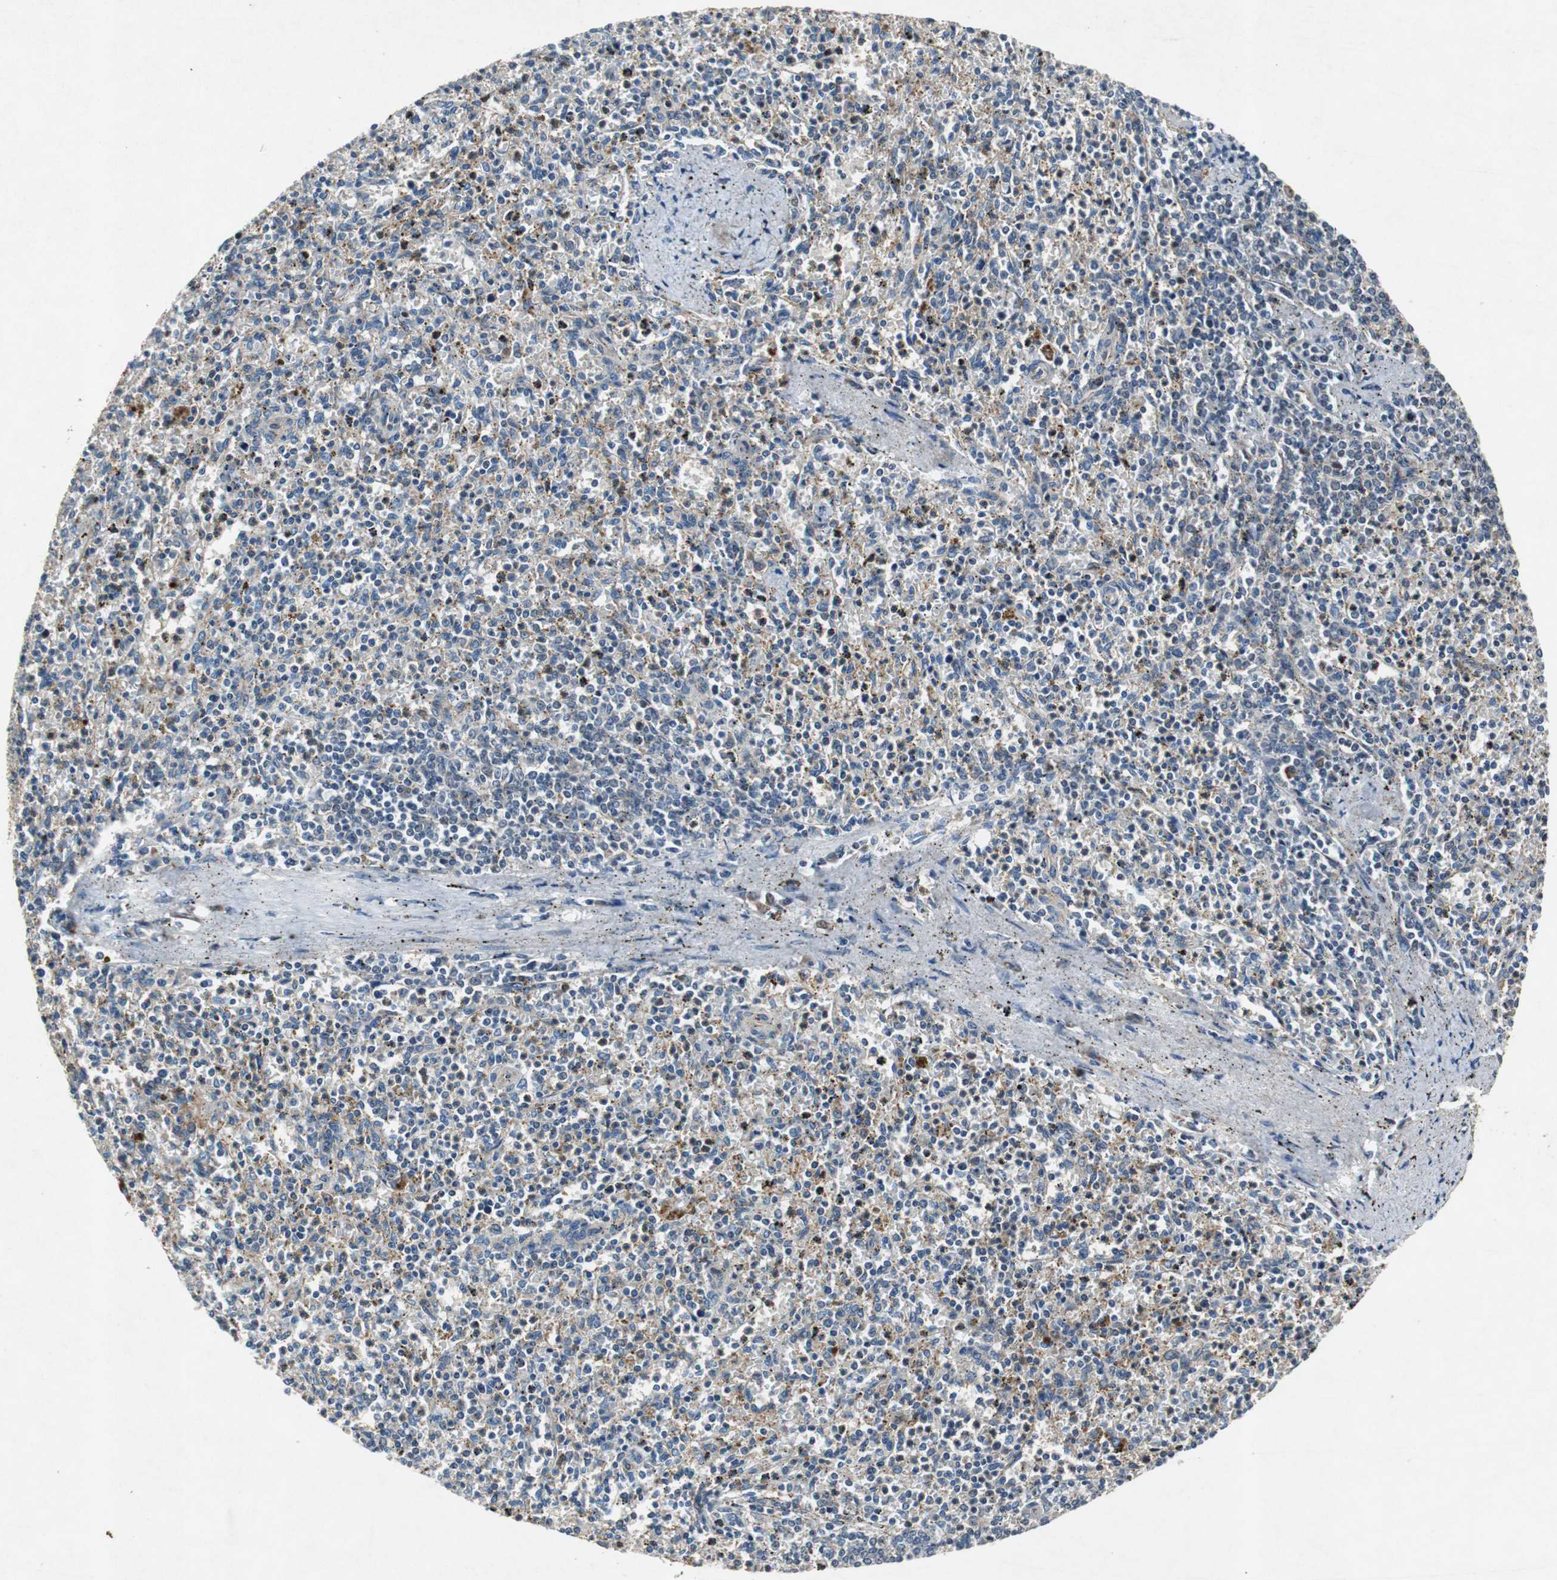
{"staining": {"intensity": "moderate", "quantity": "25%-75%", "location": "cytoplasmic/membranous"}, "tissue": "spleen", "cell_type": "Cells in red pulp", "image_type": "normal", "snomed": [{"axis": "morphology", "description": "Normal tissue, NOS"}, {"axis": "topography", "description": "Spleen"}], "caption": "Cells in red pulp exhibit medium levels of moderate cytoplasmic/membranous staining in approximately 25%-75% of cells in normal human spleen. The staining is performed using DAB (3,3'-diaminobenzidine) brown chromogen to label protein expression. The nuclei are counter-stained blue using hematoxylin.", "gene": "TUBA4A", "patient": {"sex": "male", "age": 72}}